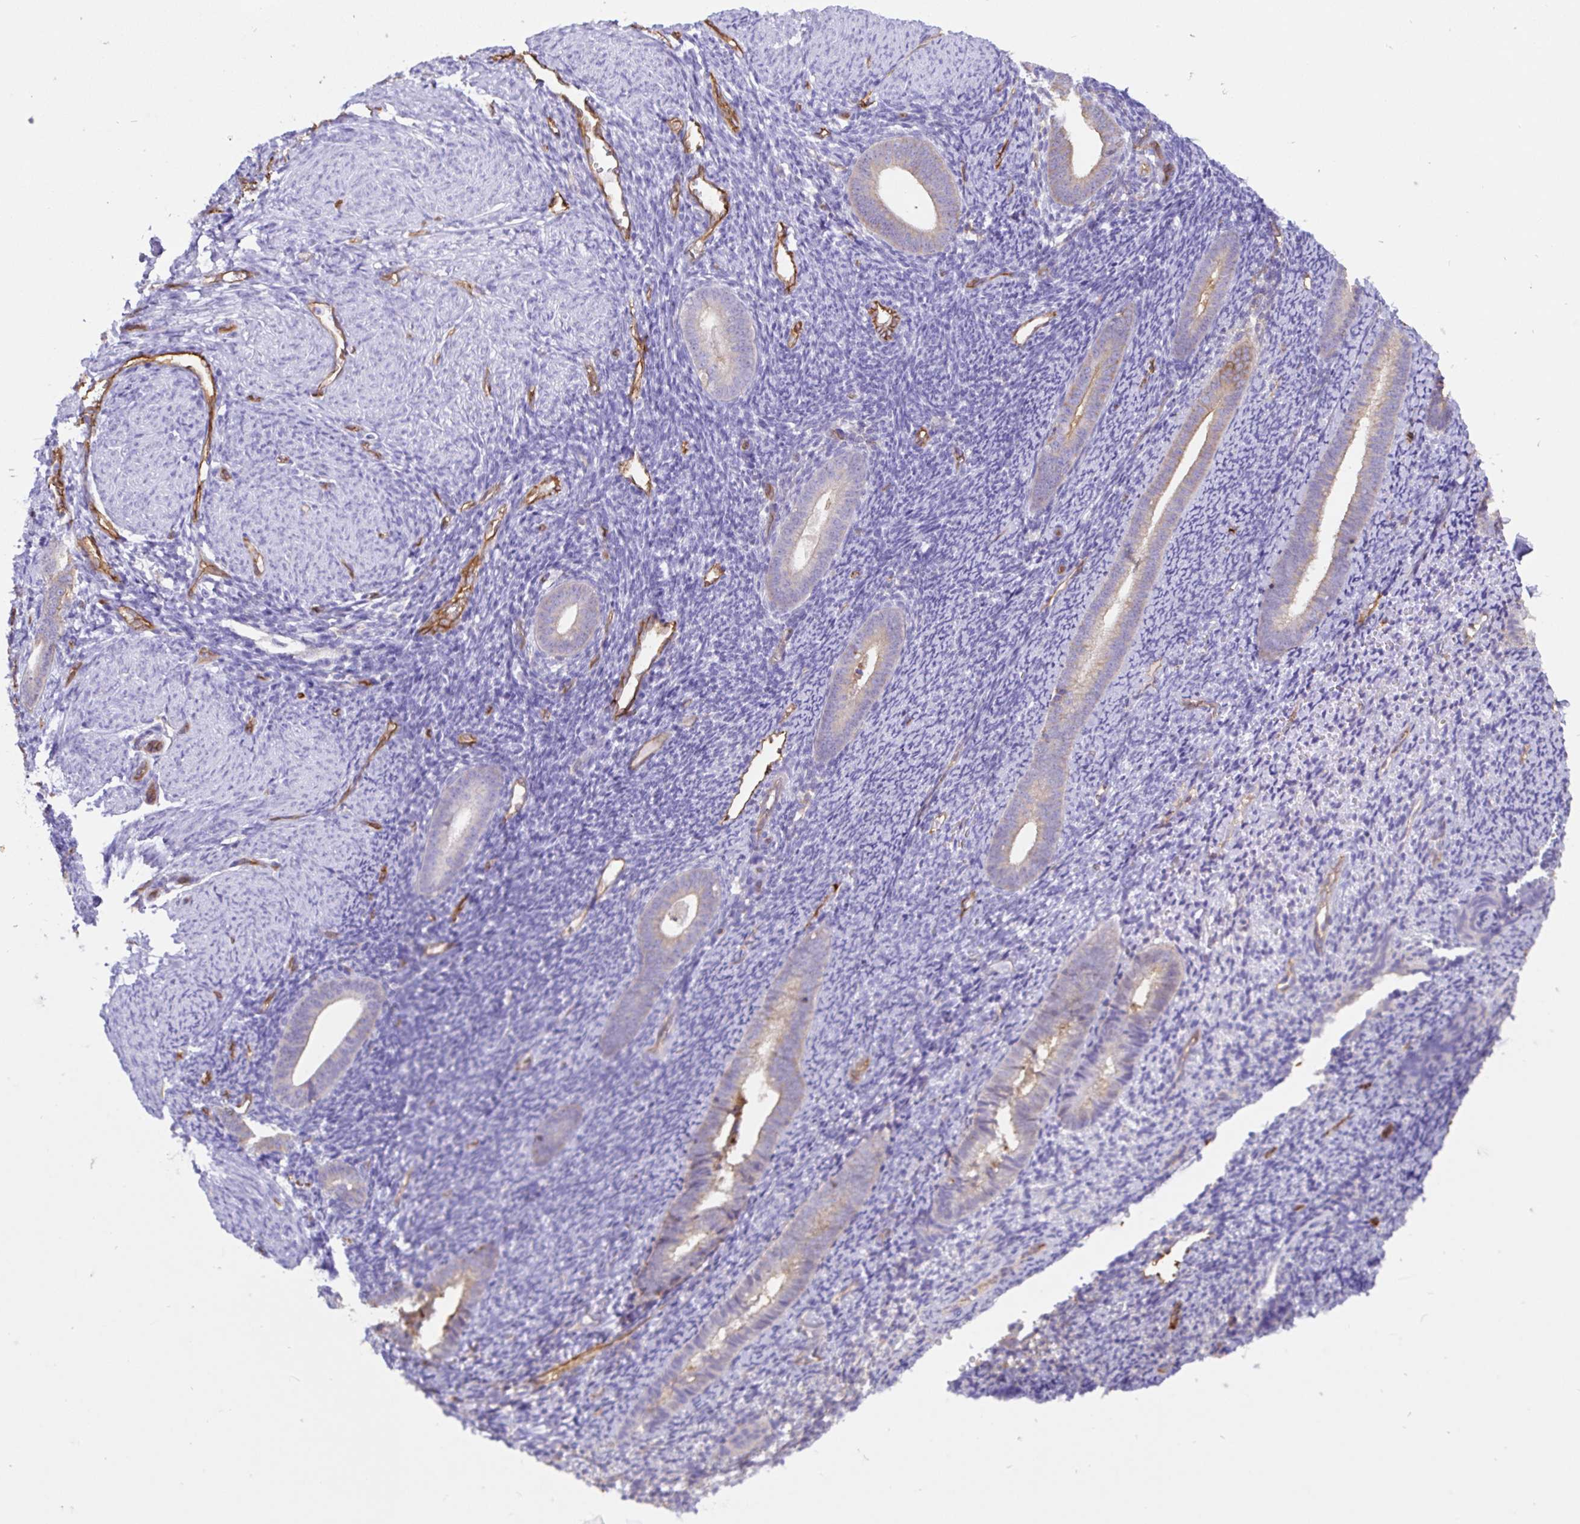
{"staining": {"intensity": "negative", "quantity": "none", "location": "none"}, "tissue": "endometrium", "cell_type": "Cells in endometrial stroma", "image_type": "normal", "snomed": [{"axis": "morphology", "description": "Normal tissue, NOS"}, {"axis": "topography", "description": "Endometrium"}], "caption": "IHC histopathology image of benign human endometrium stained for a protein (brown), which exhibits no positivity in cells in endometrial stroma. The staining was performed using DAB (3,3'-diaminobenzidine) to visualize the protein expression in brown, while the nuclei were stained in blue with hematoxylin (Magnification: 20x).", "gene": "ANXA2", "patient": {"sex": "female", "age": 39}}